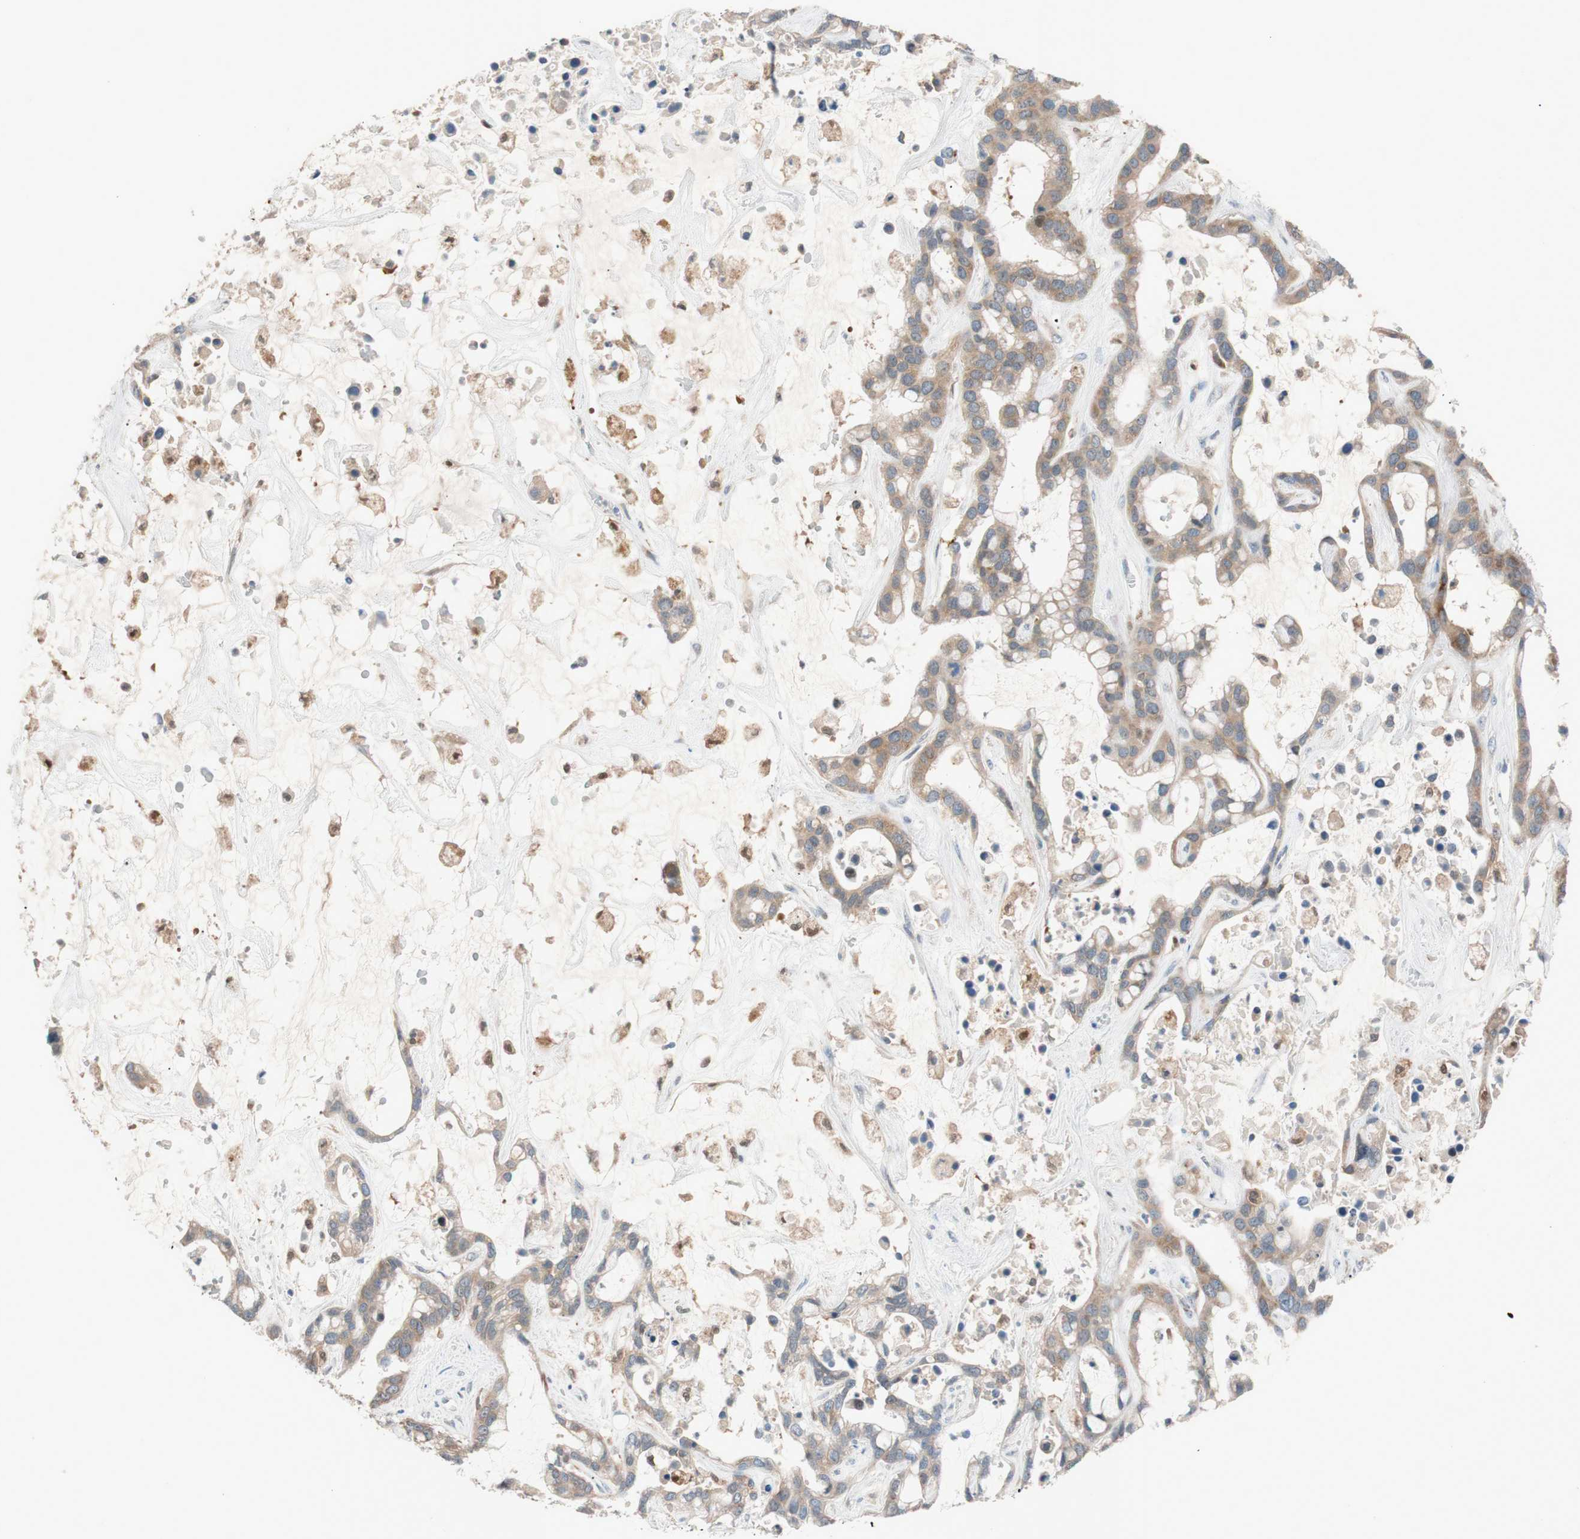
{"staining": {"intensity": "moderate", "quantity": ">75%", "location": "cytoplasmic/membranous"}, "tissue": "liver cancer", "cell_type": "Tumor cells", "image_type": "cancer", "snomed": [{"axis": "morphology", "description": "Cholangiocarcinoma"}, {"axis": "topography", "description": "Liver"}], "caption": "Immunohistochemical staining of liver cancer (cholangiocarcinoma) displays medium levels of moderate cytoplasmic/membranous positivity in about >75% of tumor cells.", "gene": "FAAH", "patient": {"sex": "female", "age": 65}}